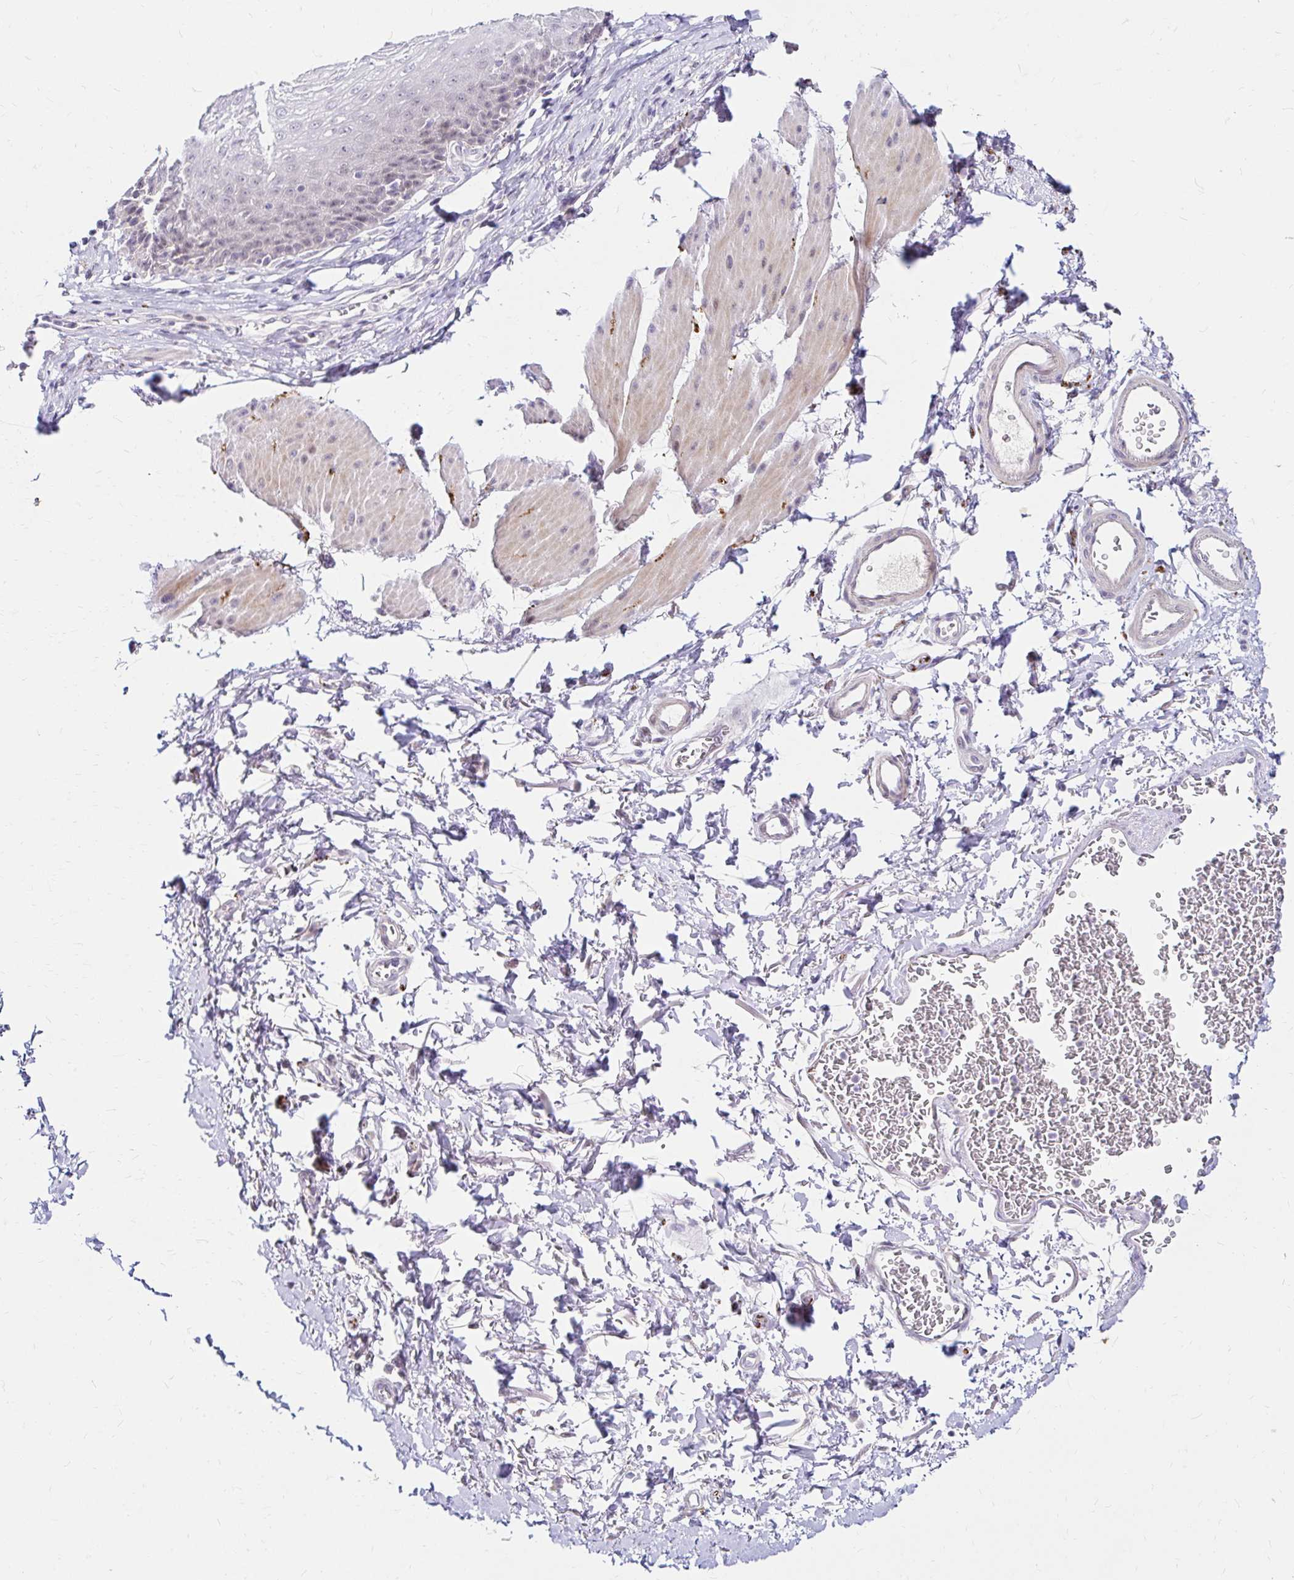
{"staining": {"intensity": "negative", "quantity": "none", "location": "none"}, "tissue": "esophagus", "cell_type": "Squamous epithelial cells", "image_type": "normal", "snomed": [{"axis": "morphology", "description": "Normal tissue, NOS"}, {"axis": "topography", "description": "Esophagus"}], "caption": "Image shows no protein positivity in squamous epithelial cells of unremarkable esophagus.", "gene": "GUCY1A1", "patient": {"sex": "female", "age": 81}}